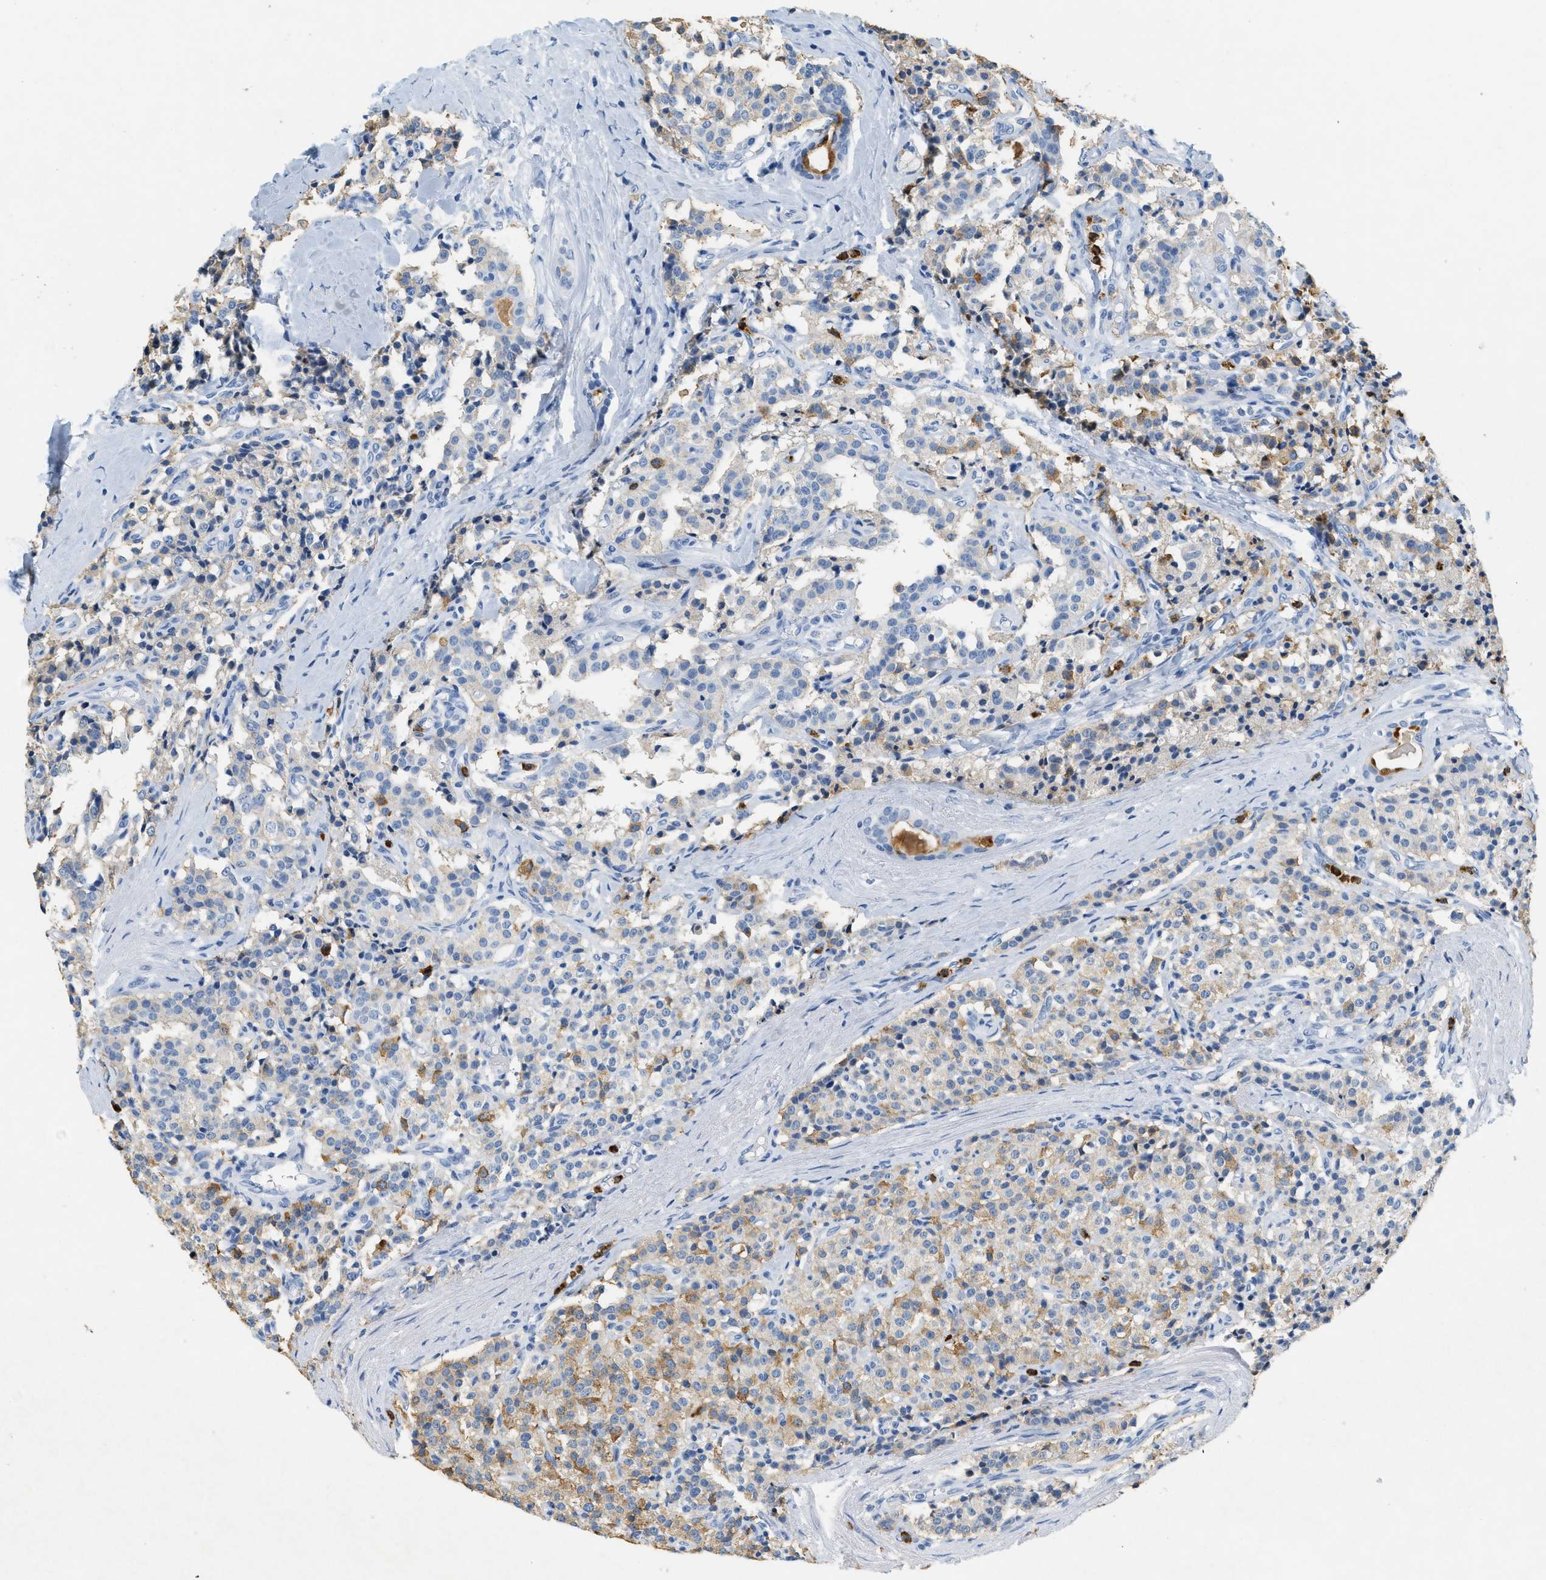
{"staining": {"intensity": "weak", "quantity": "<25%", "location": "cytoplasmic/membranous"}, "tissue": "carcinoid", "cell_type": "Tumor cells", "image_type": "cancer", "snomed": [{"axis": "morphology", "description": "Carcinoid, malignant, NOS"}, {"axis": "topography", "description": "Lung"}], "caption": "Malignant carcinoid was stained to show a protein in brown. There is no significant positivity in tumor cells.", "gene": "LCN2", "patient": {"sex": "male", "age": 30}}